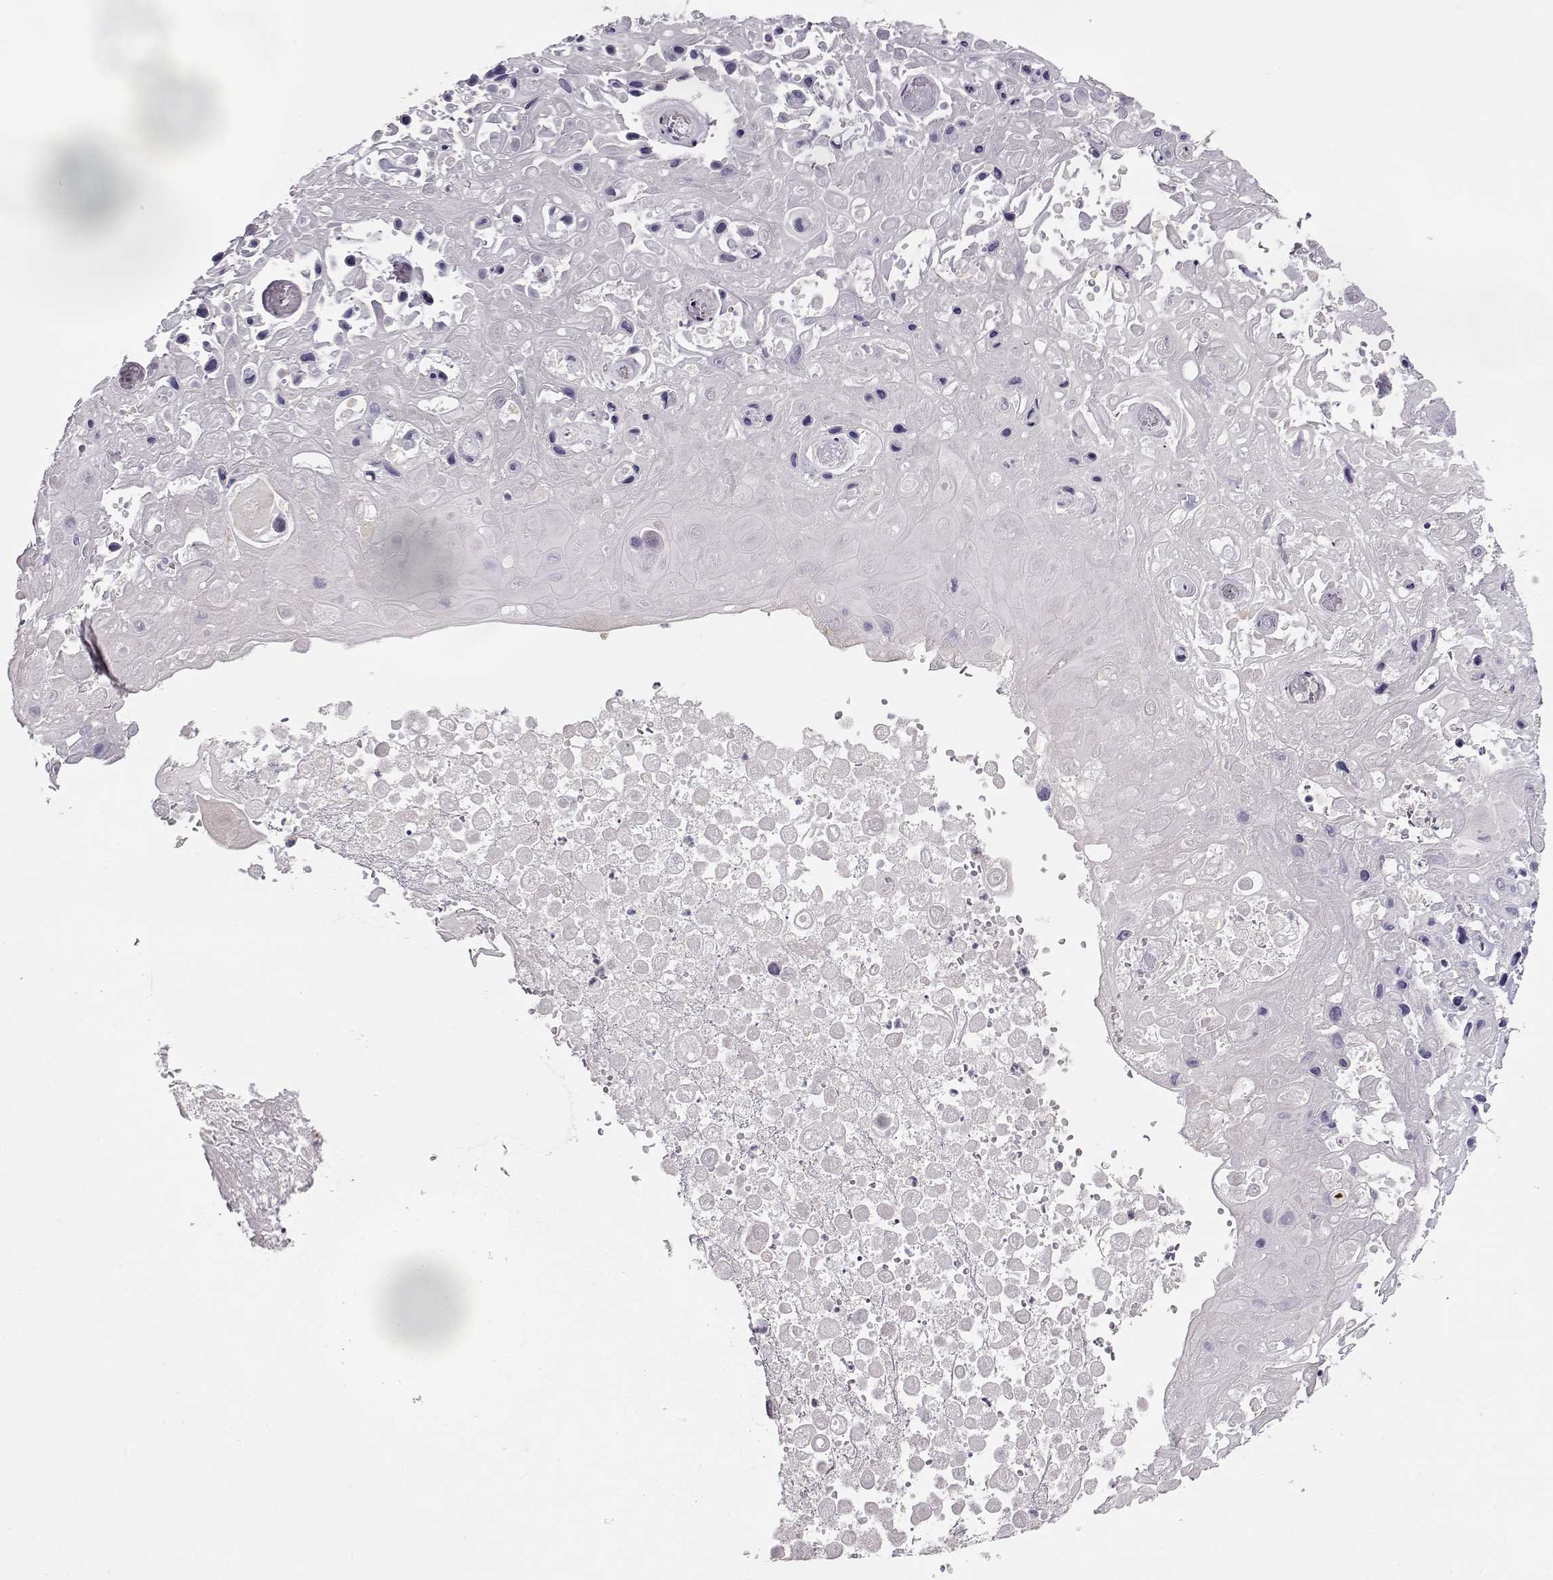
{"staining": {"intensity": "negative", "quantity": "none", "location": "none"}, "tissue": "skin cancer", "cell_type": "Tumor cells", "image_type": "cancer", "snomed": [{"axis": "morphology", "description": "Squamous cell carcinoma, NOS"}, {"axis": "topography", "description": "Skin"}], "caption": "Micrograph shows no significant protein positivity in tumor cells of skin squamous cell carcinoma. The staining was performed using DAB to visualize the protein expression in brown, while the nuclei were stained in blue with hematoxylin (Magnification: 20x).", "gene": "GRK1", "patient": {"sex": "male", "age": 82}}